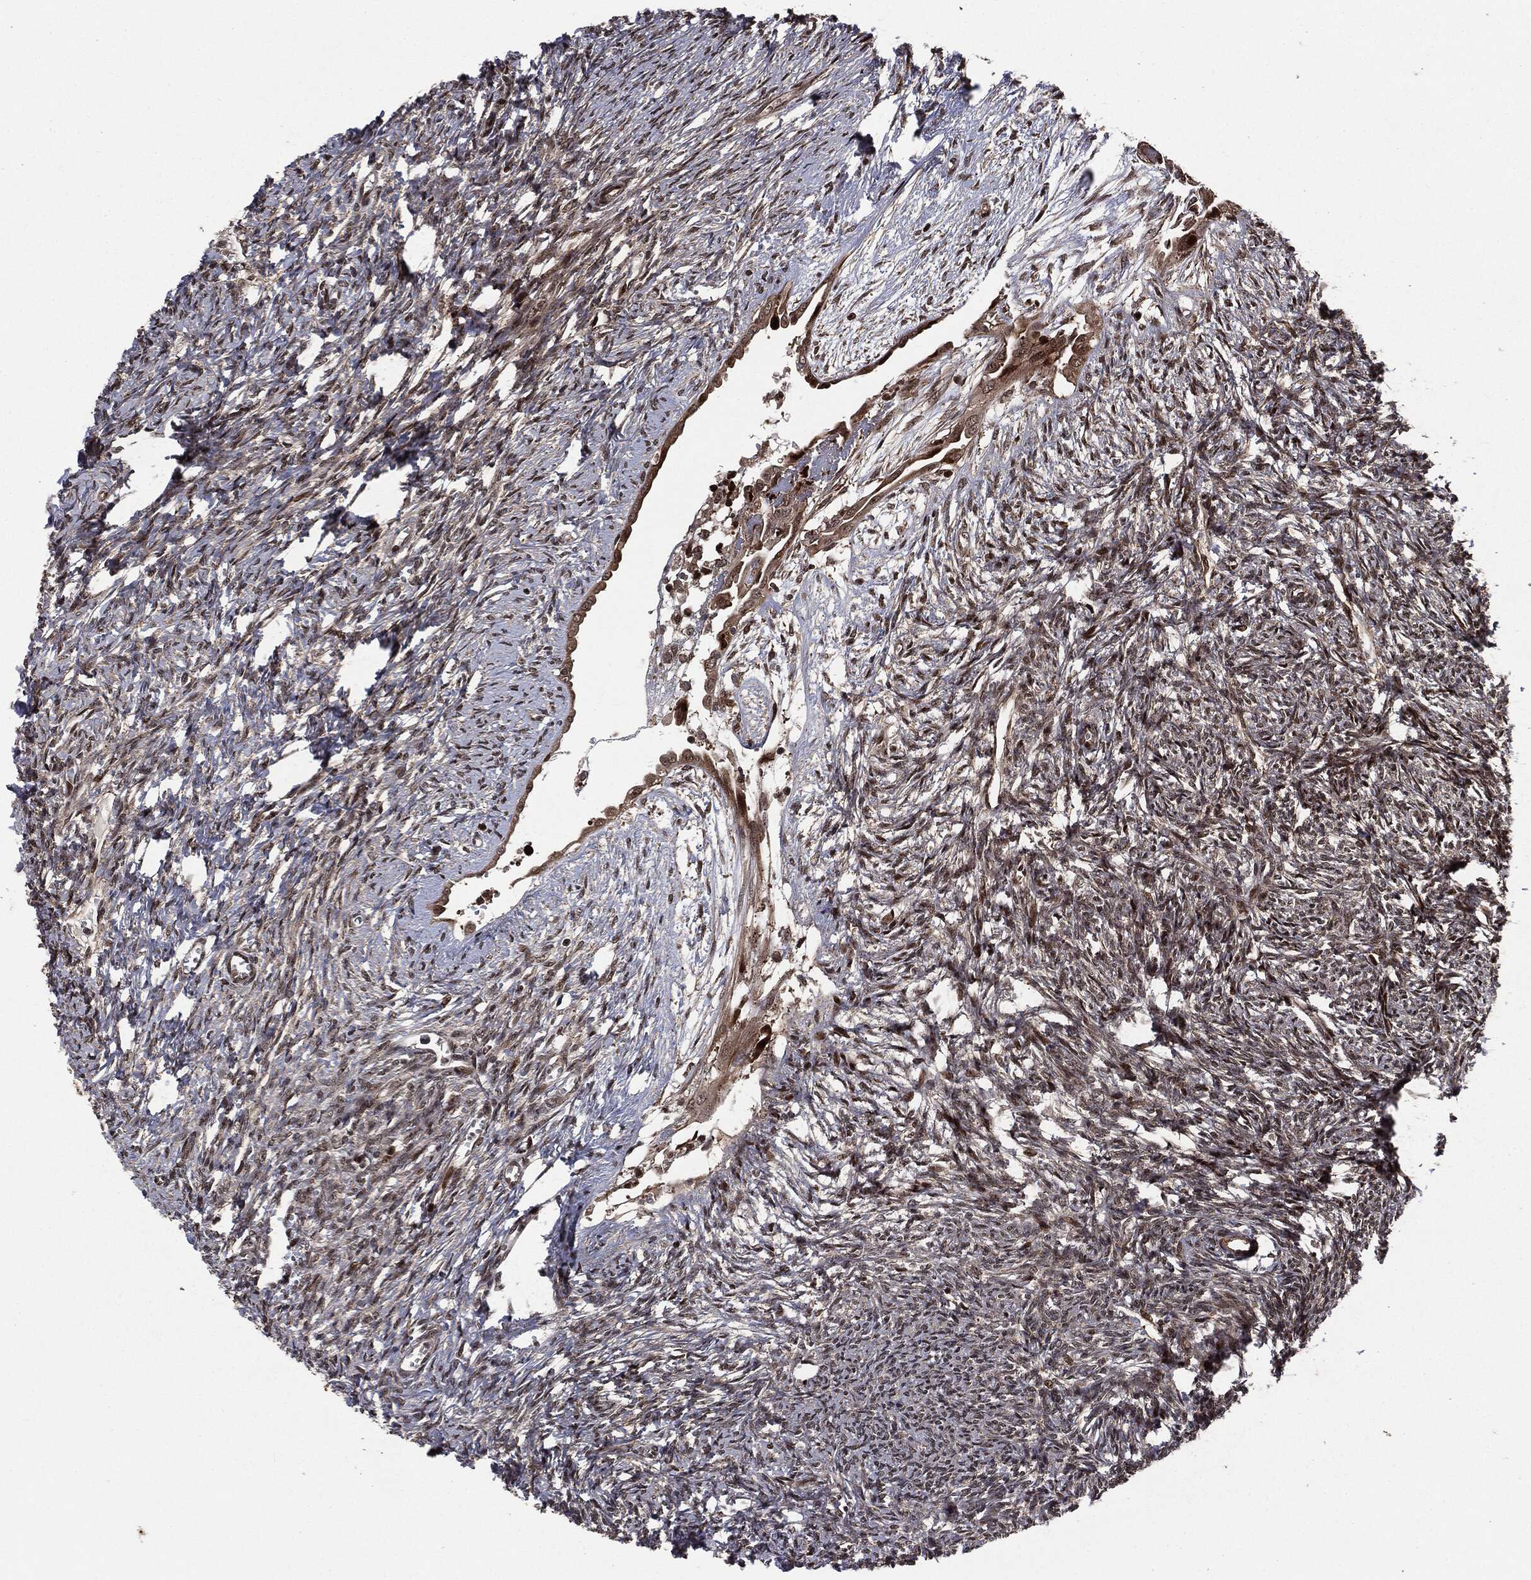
{"staining": {"intensity": "strong", "quantity": ">75%", "location": "cytoplasmic/membranous,nuclear"}, "tissue": "ovary", "cell_type": "Follicle cells", "image_type": "normal", "snomed": [{"axis": "morphology", "description": "Normal tissue, NOS"}, {"axis": "topography", "description": "Fallopian tube"}, {"axis": "topography", "description": "Ovary"}], "caption": "A brown stain highlights strong cytoplasmic/membranous,nuclear expression of a protein in follicle cells of normal ovary. (DAB (3,3'-diaminobenzidine) = brown stain, brightfield microscopy at high magnification).", "gene": "SMAD4", "patient": {"sex": "female", "age": 33}}